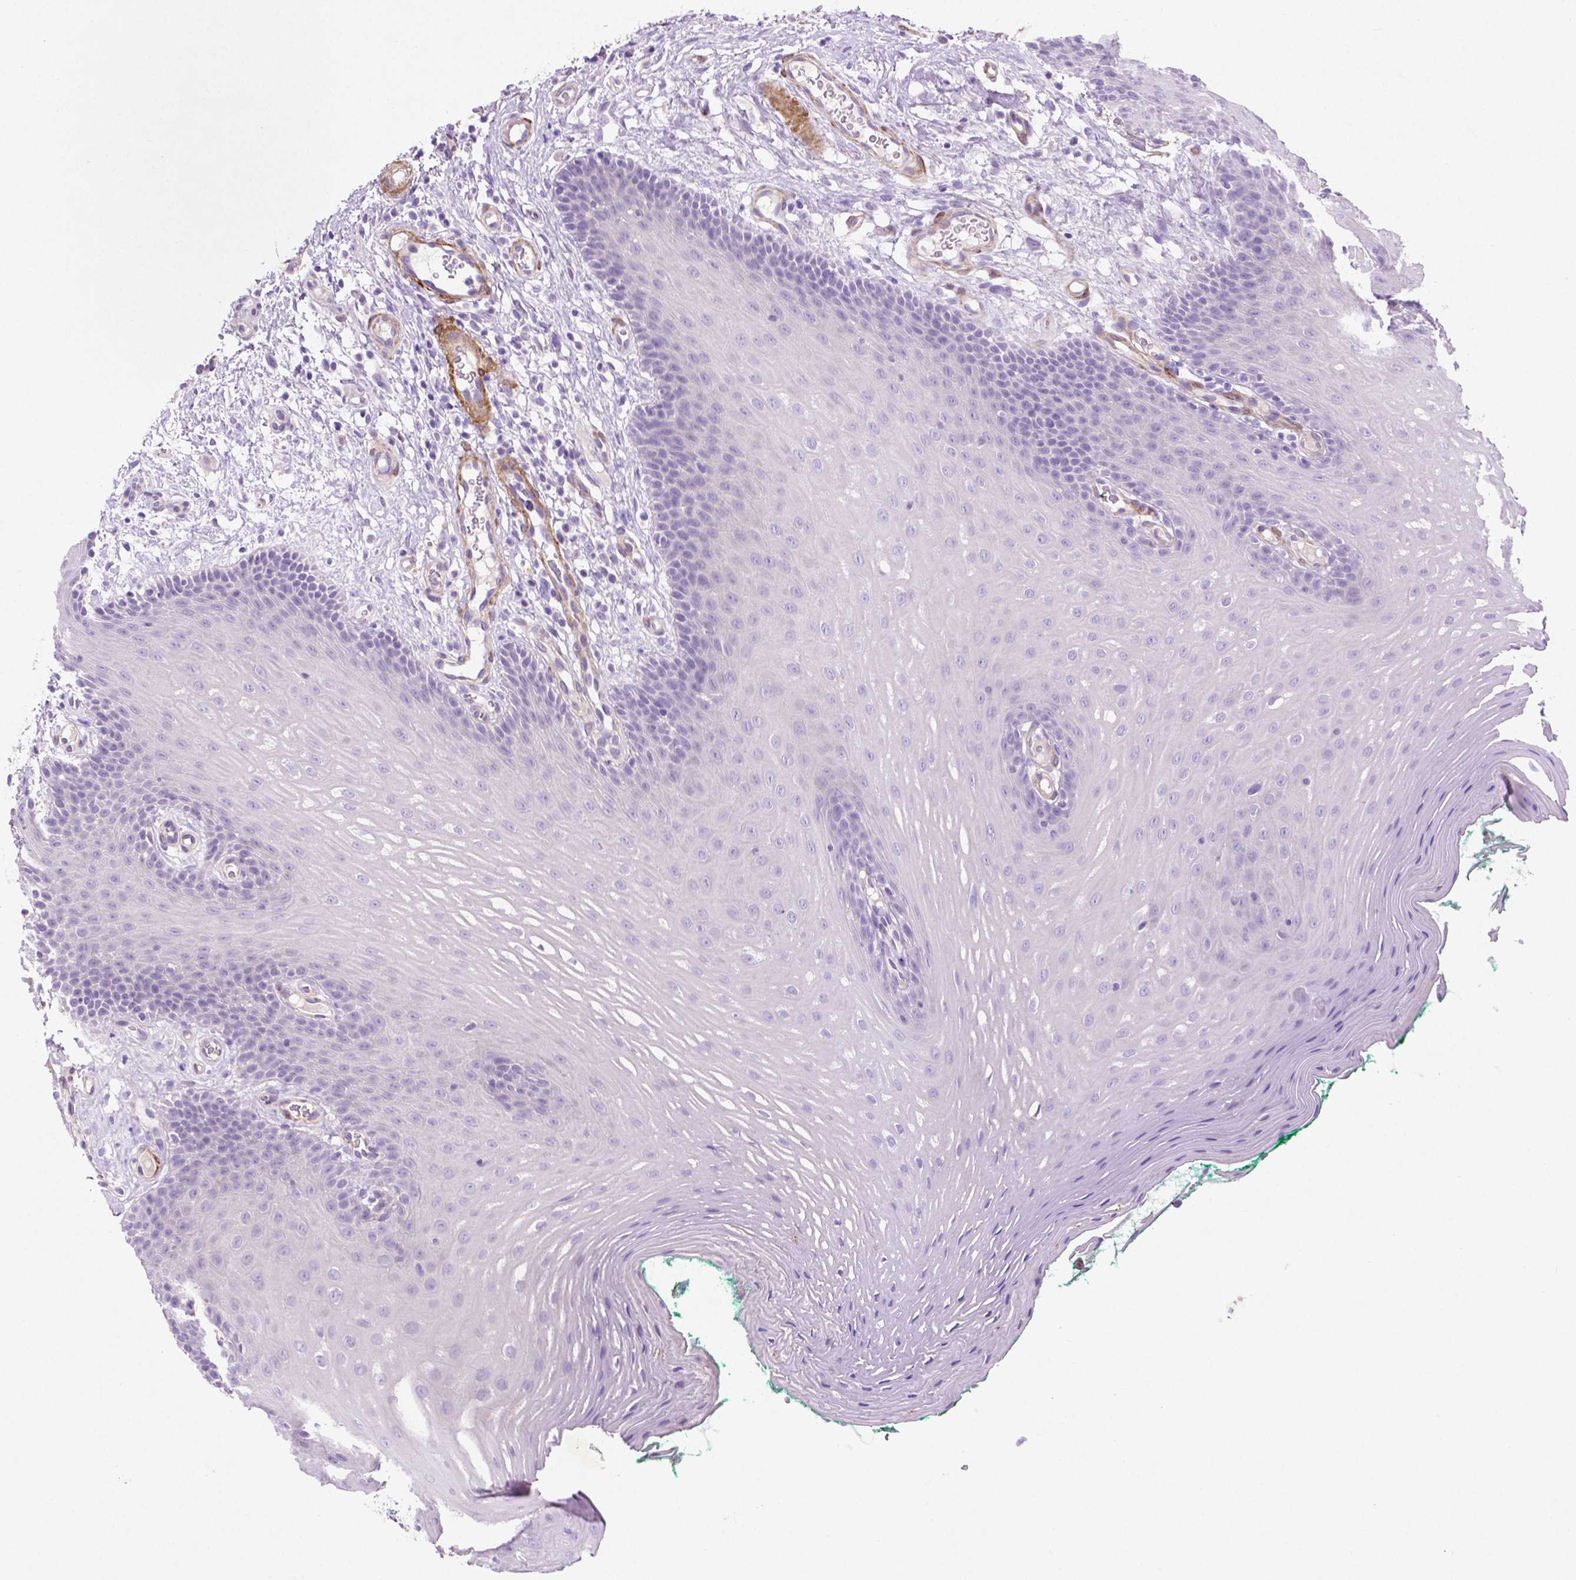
{"staining": {"intensity": "negative", "quantity": "none", "location": "none"}, "tissue": "oral mucosa", "cell_type": "Squamous epithelial cells", "image_type": "normal", "snomed": [{"axis": "morphology", "description": "Normal tissue, NOS"}, {"axis": "morphology", "description": "Squamous cell carcinoma, NOS"}, {"axis": "topography", "description": "Oral tissue"}, {"axis": "topography", "description": "Head-Neck"}], "caption": "Squamous epithelial cells are negative for brown protein staining in normal oral mucosa.", "gene": "ASPG", "patient": {"sex": "male", "age": 78}}